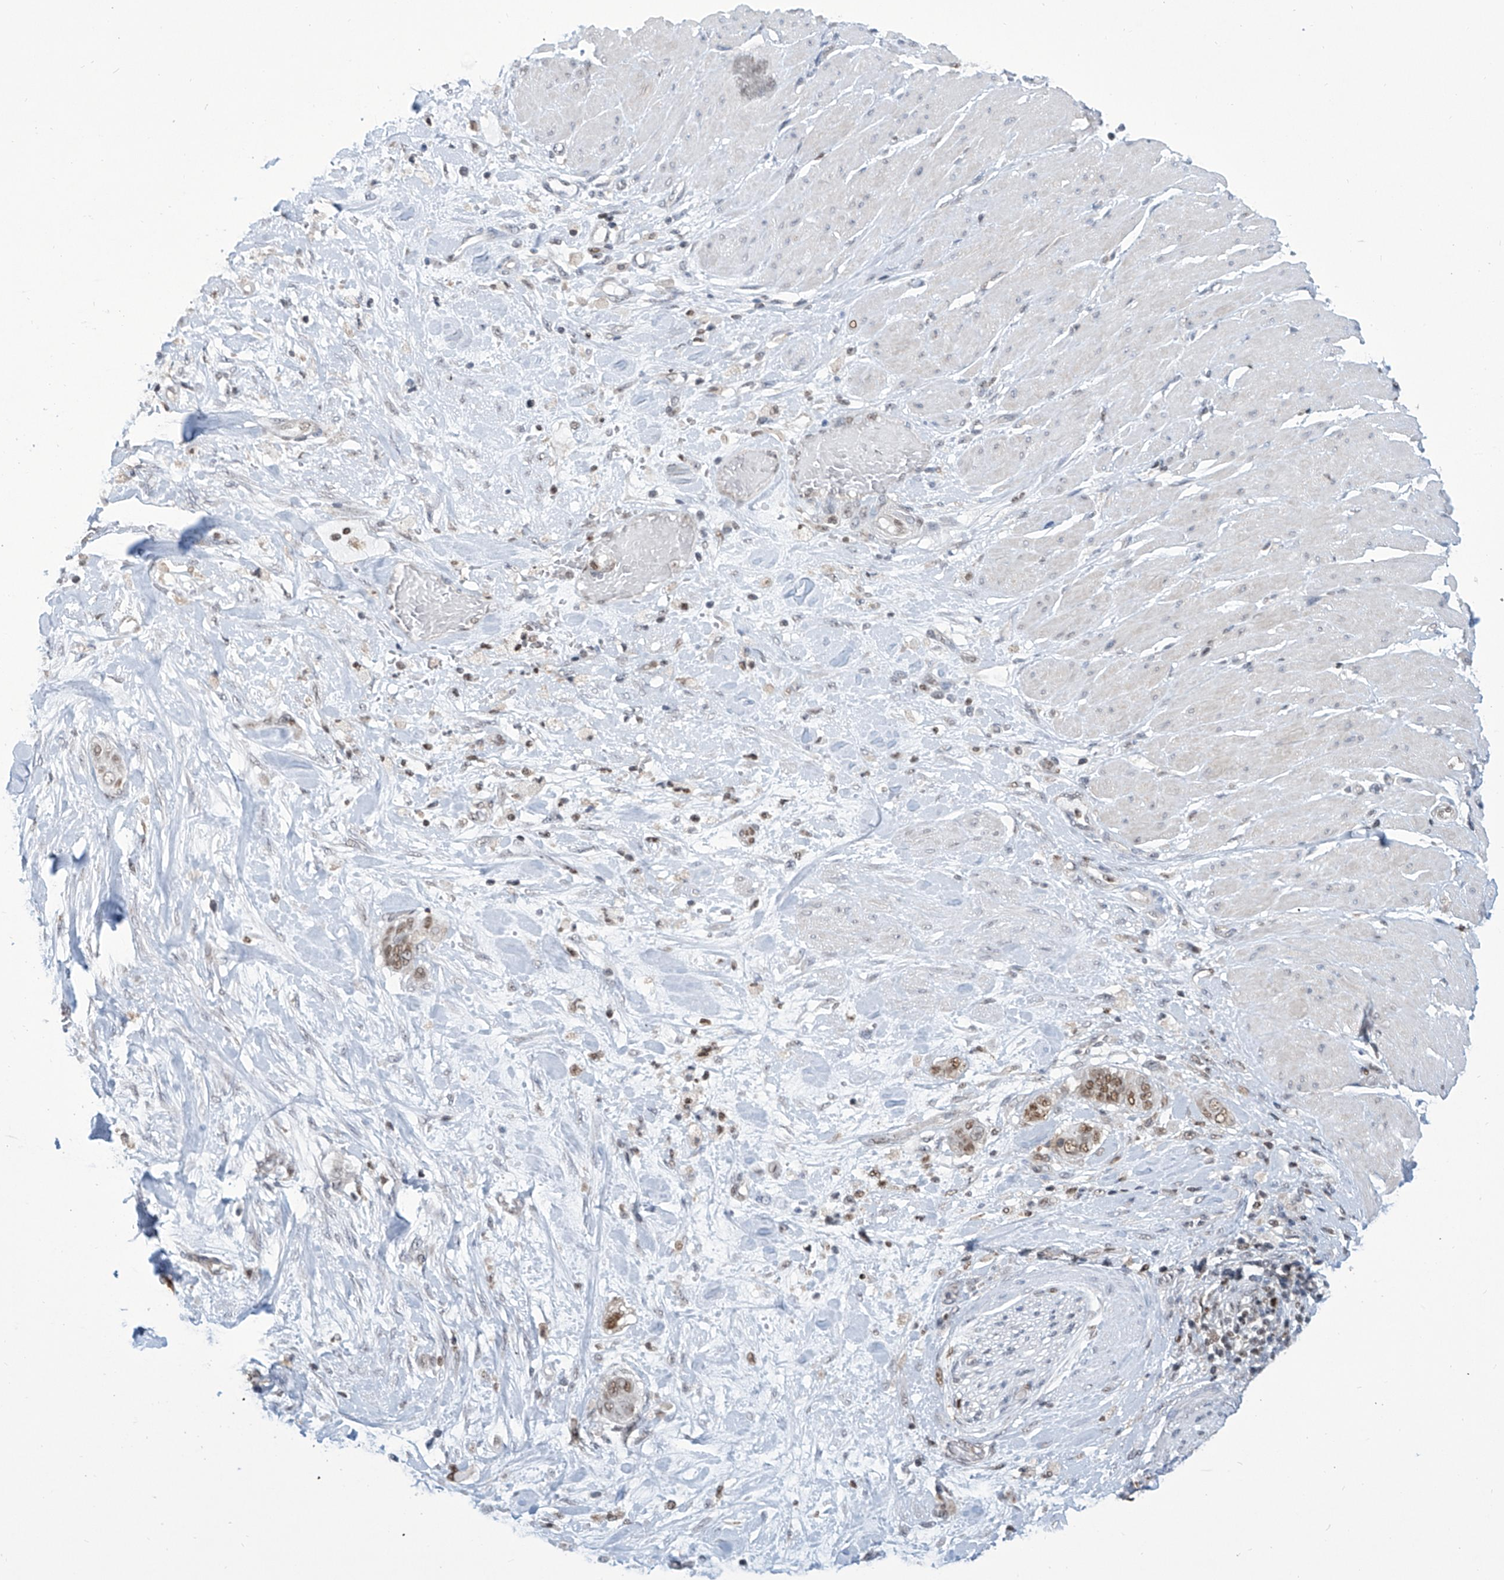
{"staining": {"intensity": "moderate", "quantity": "25%-75%", "location": "nuclear"}, "tissue": "pancreatic cancer", "cell_type": "Tumor cells", "image_type": "cancer", "snomed": [{"axis": "morphology", "description": "Adenocarcinoma, NOS"}, {"axis": "topography", "description": "Pancreas"}], "caption": "The photomicrograph shows staining of adenocarcinoma (pancreatic), revealing moderate nuclear protein positivity (brown color) within tumor cells. The staining was performed using DAB (3,3'-diaminobenzidine) to visualize the protein expression in brown, while the nuclei were stained in blue with hematoxylin (Magnification: 20x).", "gene": "SREBF2", "patient": {"sex": "male", "age": 68}}